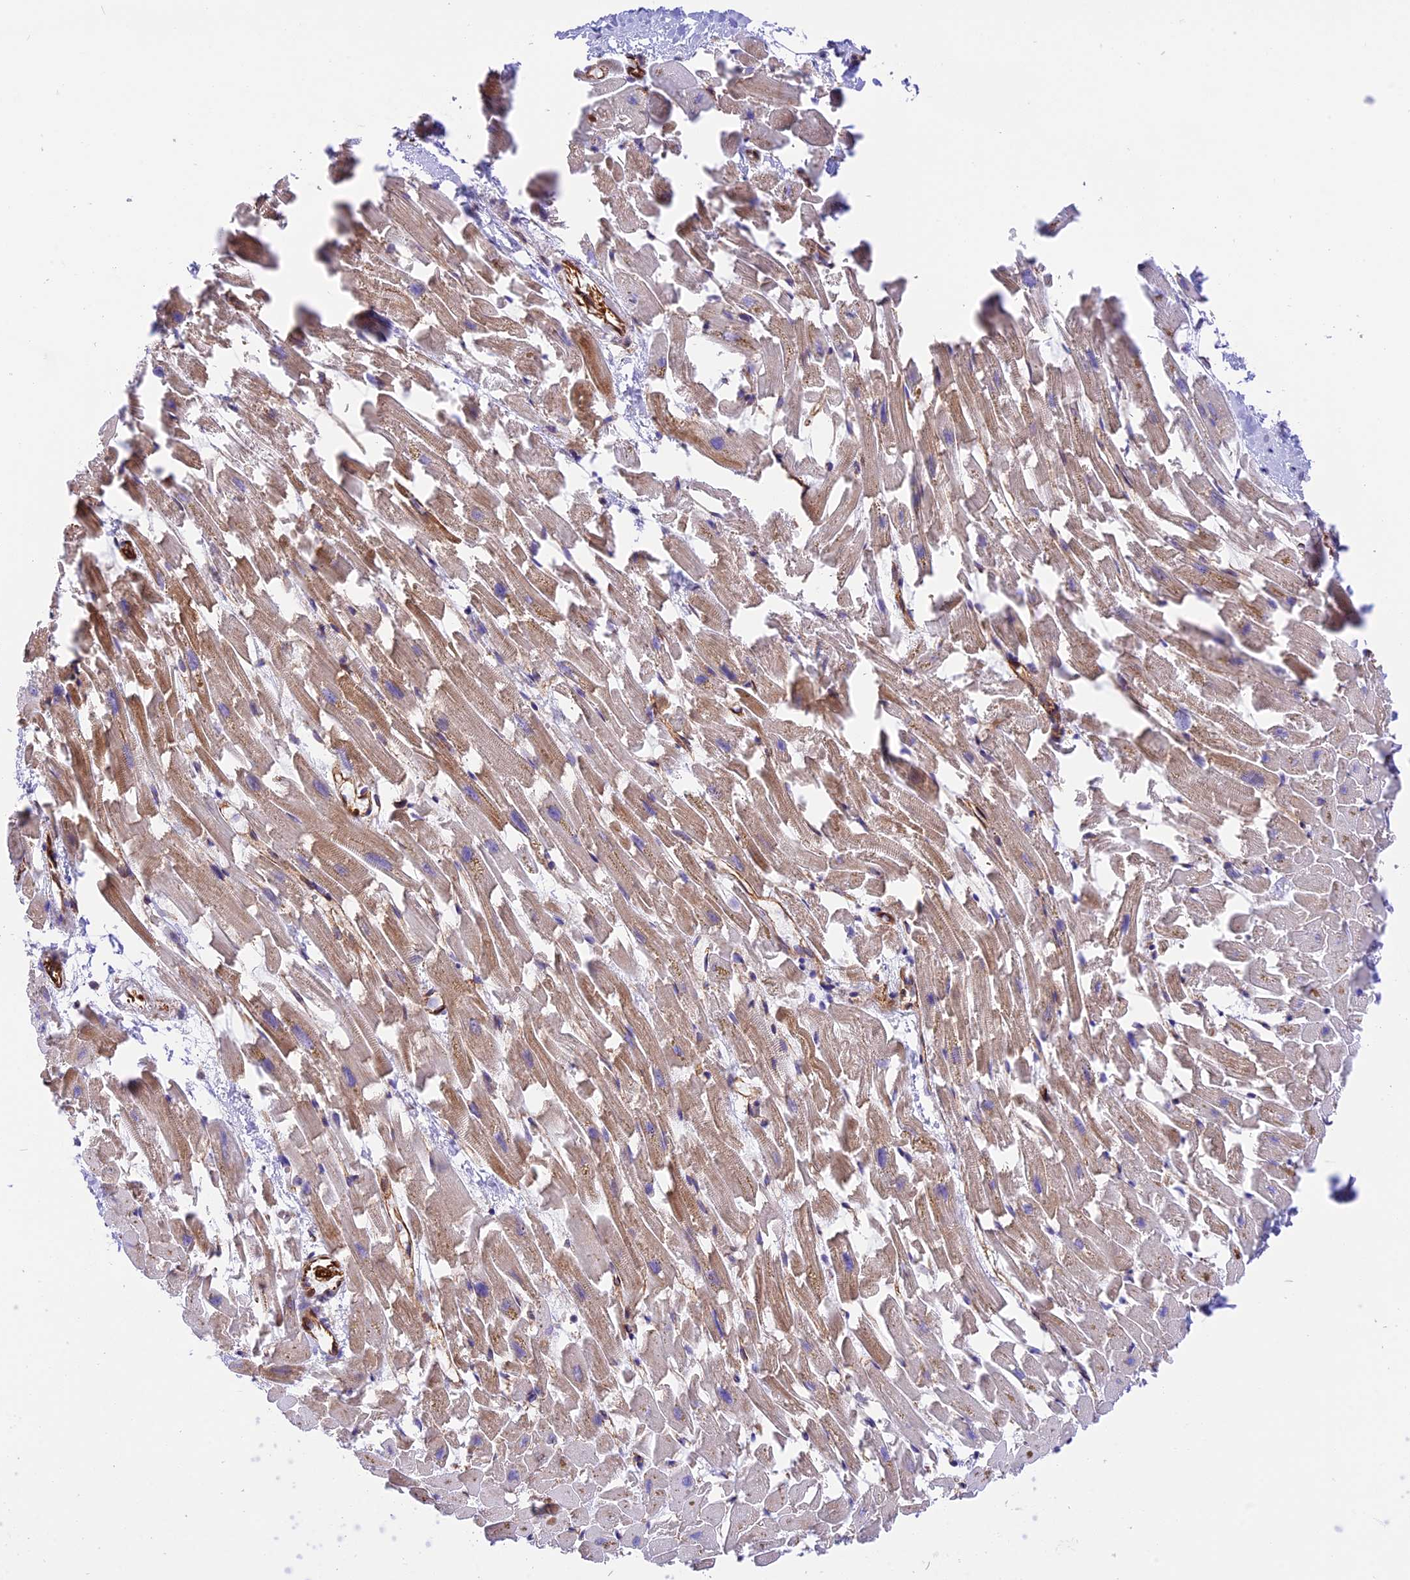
{"staining": {"intensity": "moderate", "quantity": ">75%", "location": "cytoplasmic/membranous"}, "tissue": "heart muscle", "cell_type": "Cardiomyocytes", "image_type": "normal", "snomed": [{"axis": "morphology", "description": "Normal tissue, NOS"}, {"axis": "topography", "description": "Heart"}], "caption": "A brown stain shows moderate cytoplasmic/membranous positivity of a protein in cardiomyocytes of benign heart muscle.", "gene": "R3HDM4", "patient": {"sex": "female", "age": 64}}